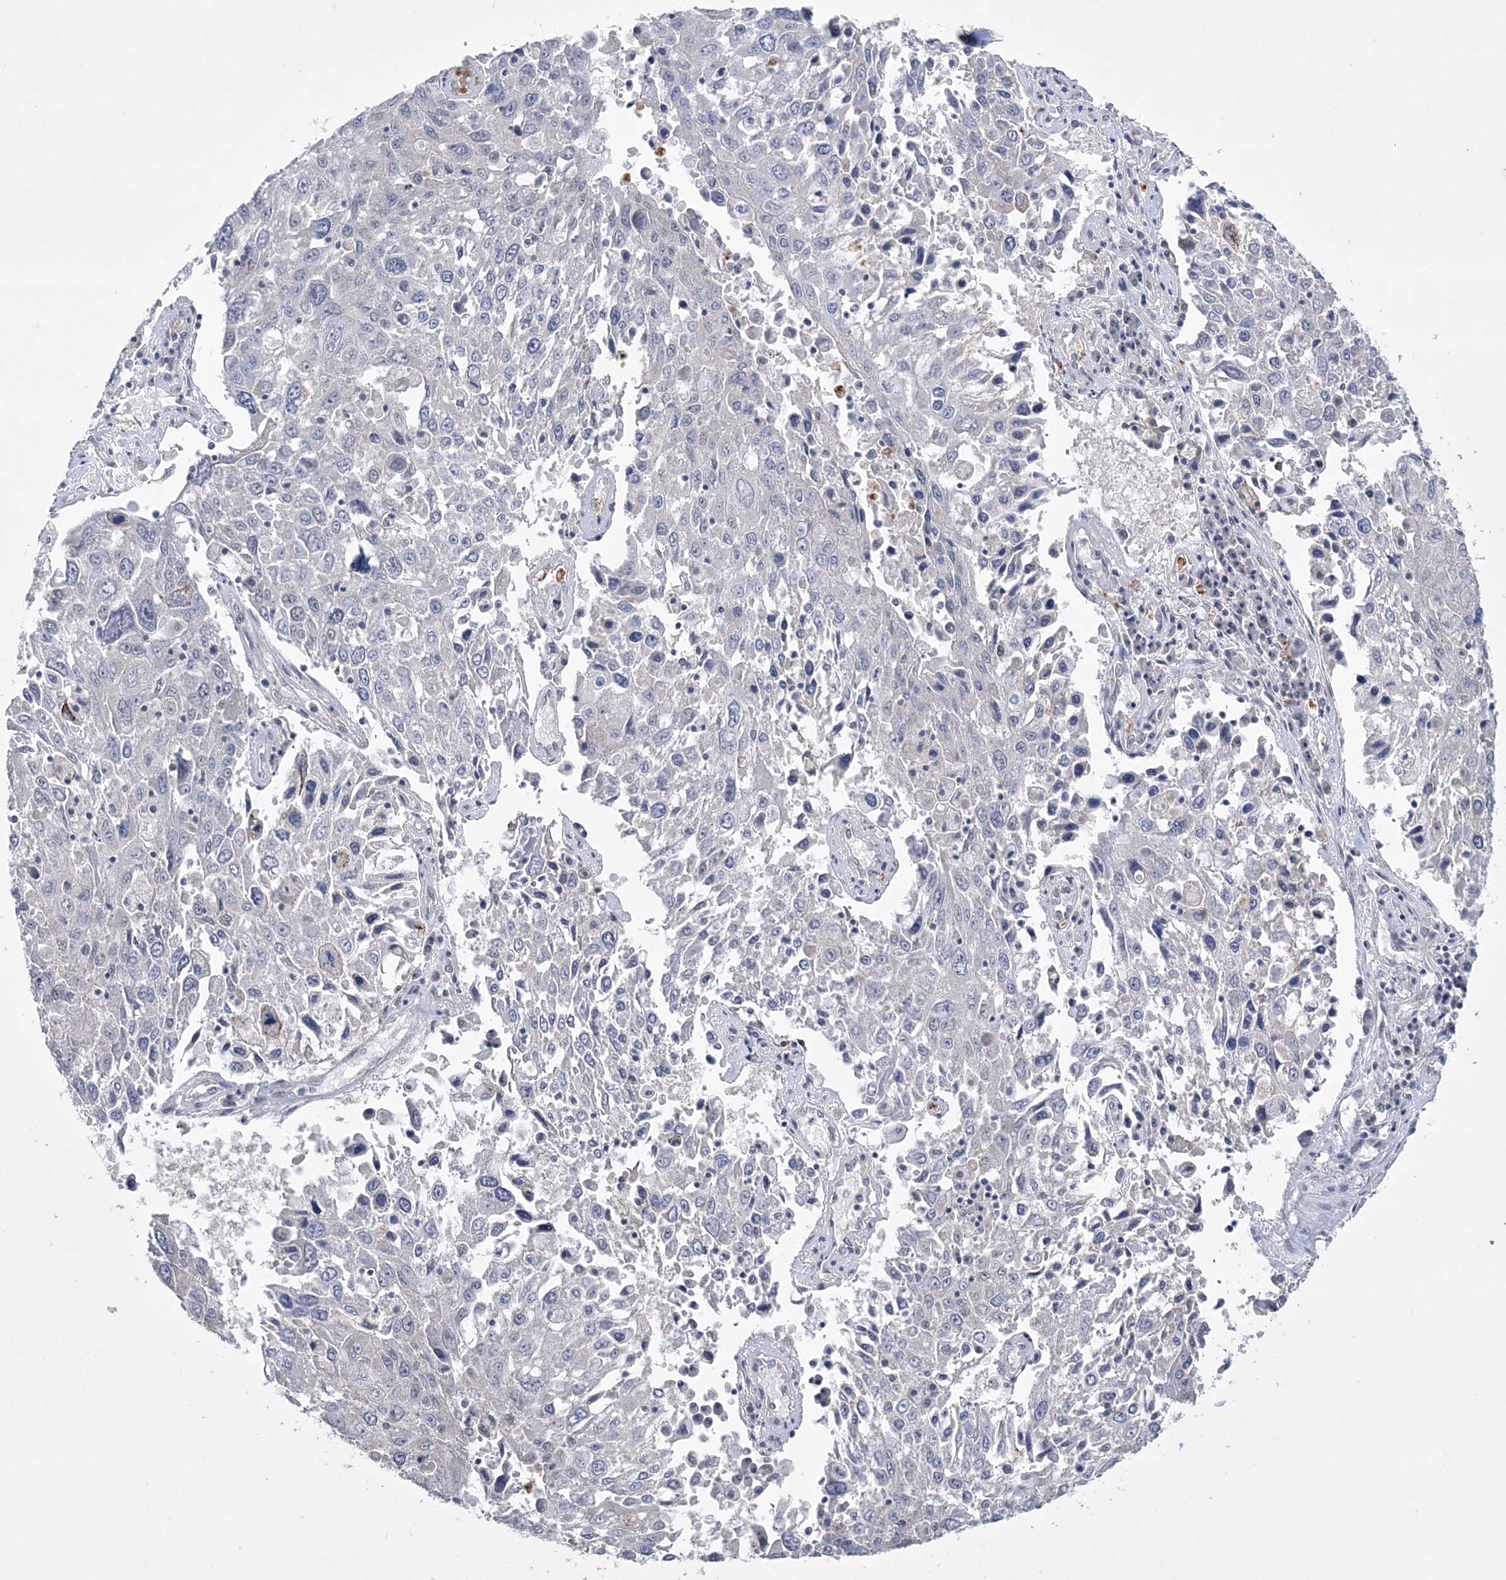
{"staining": {"intensity": "negative", "quantity": "none", "location": "none"}, "tissue": "lung cancer", "cell_type": "Tumor cells", "image_type": "cancer", "snomed": [{"axis": "morphology", "description": "Squamous cell carcinoma, NOS"}, {"axis": "topography", "description": "Lung"}], "caption": "Tumor cells are negative for protein expression in human lung cancer. (Brightfield microscopy of DAB IHC at high magnification).", "gene": "DPCD", "patient": {"sex": "male", "age": 65}}